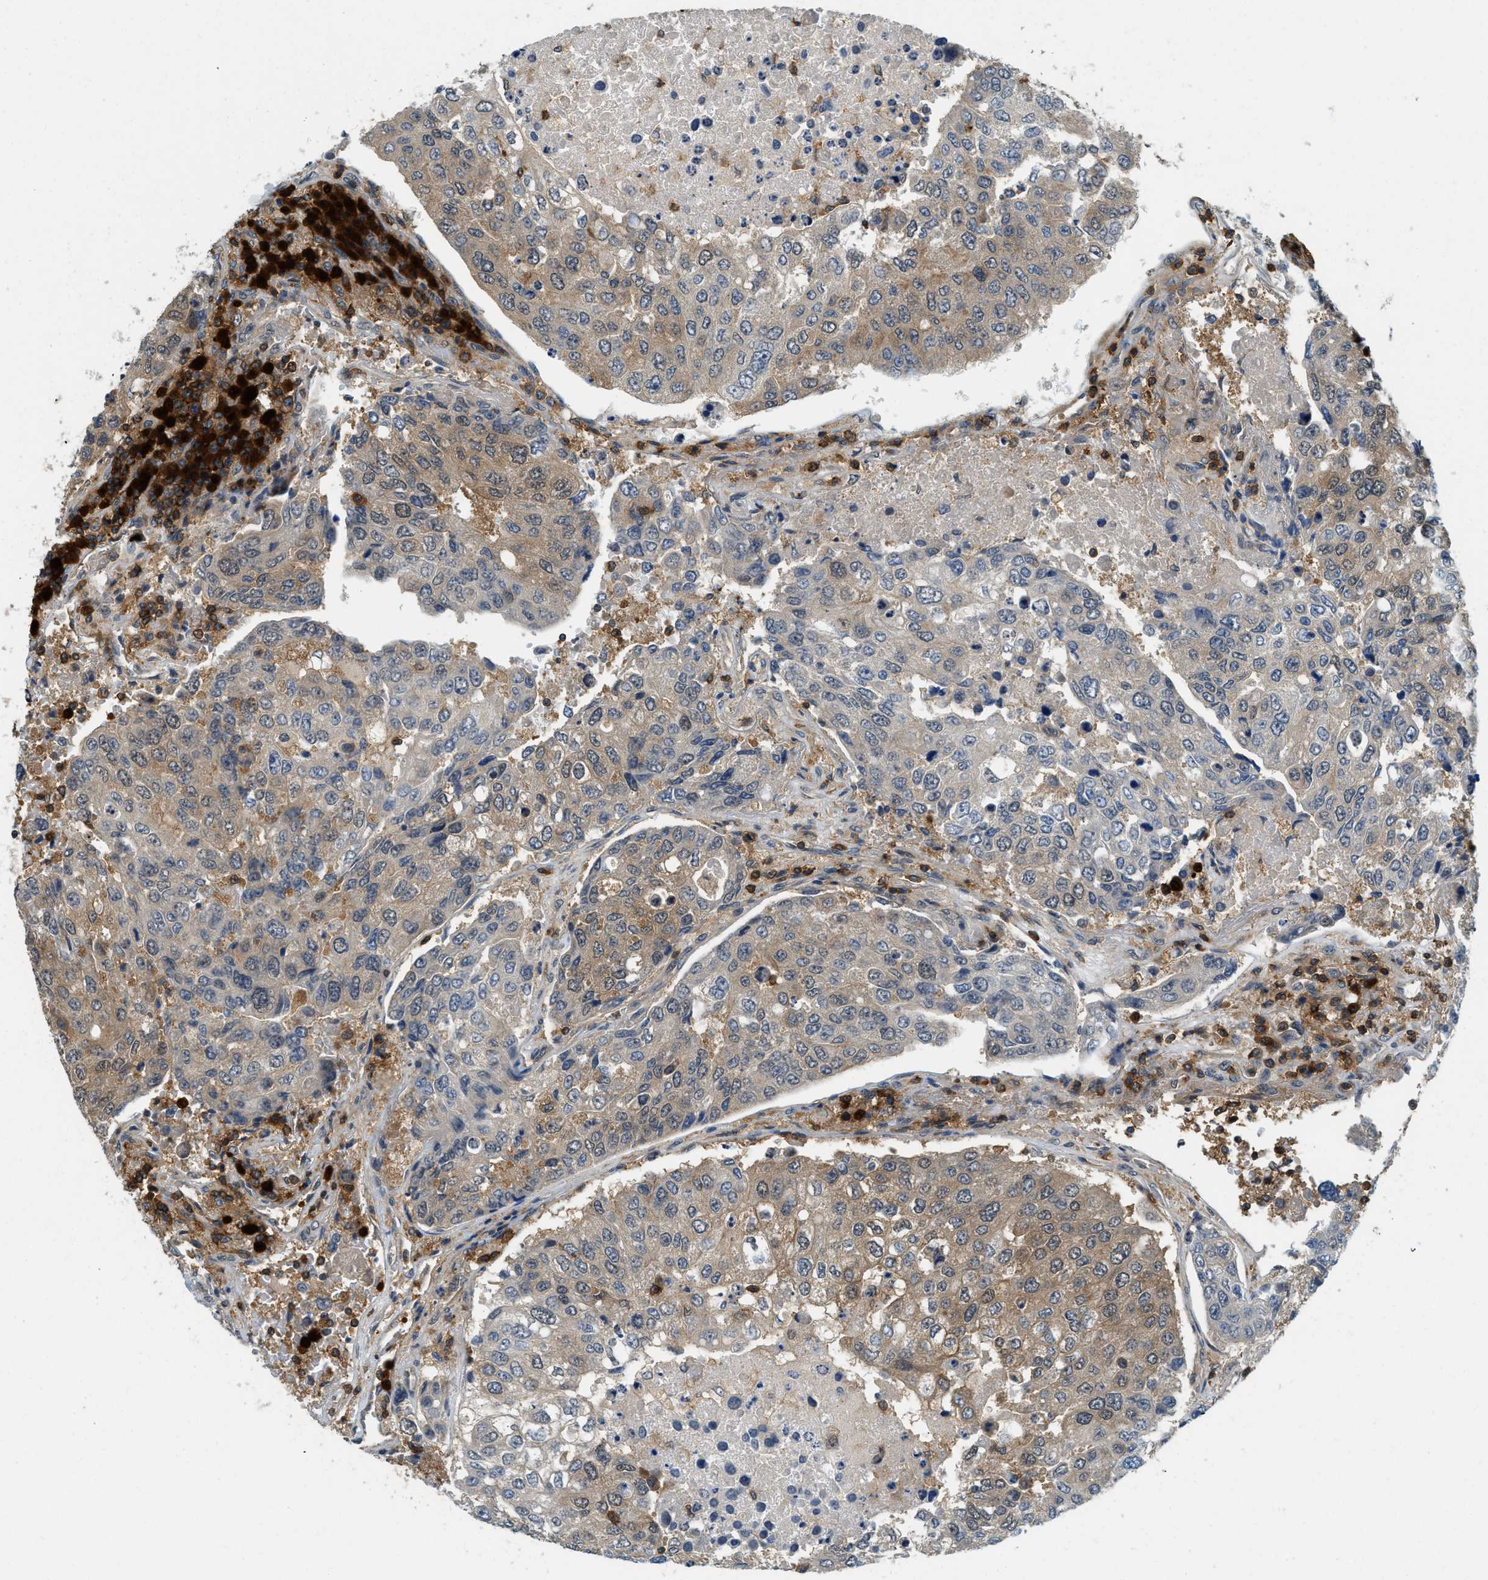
{"staining": {"intensity": "moderate", "quantity": "25%-75%", "location": "cytoplasmic/membranous,nuclear"}, "tissue": "urothelial cancer", "cell_type": "Tumor cells", "image_type": "cancer", "snomed": [{"axis": "morphology", "description": "Urothelial carcinoma, High grade"}, {"axis": "topography", "description": "Lymph node"}, {"axis": "topography", "description": "Urinary bladder"}], "caption": "Immunohistochemistry of urothelial cancer reveals medium levels of moderate cytoplasmic/membranous and nuclear expression in about 25%-75% of tumor cells.", "gene": "GMPPB", "patient": {"sex": "male", "age": 51}}